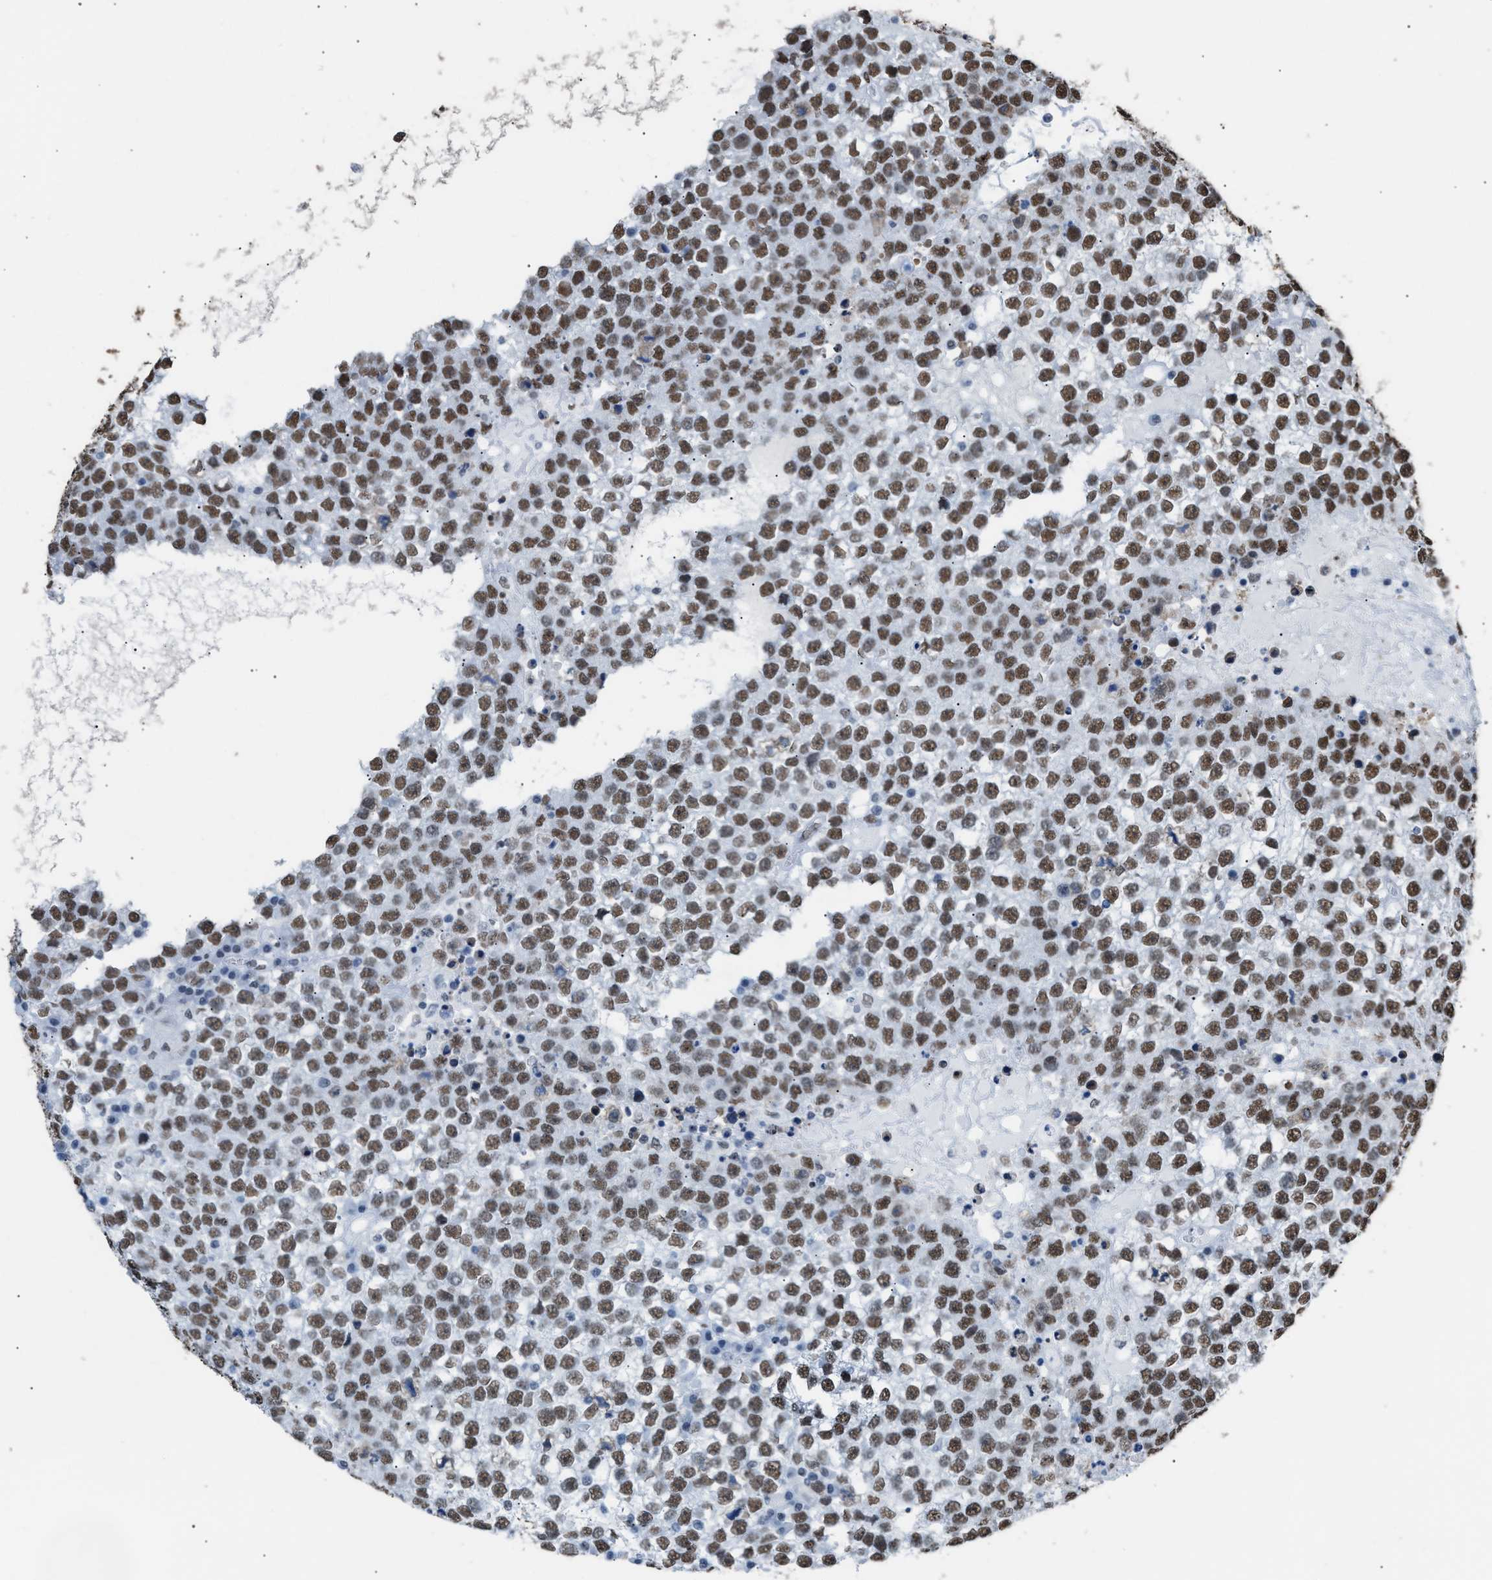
{"staining": {"intensity": "moderate", "quantity": ">75%", "location": "nuclear"}, "tissue": "testis cancer", "cell_type": "Tumor cells", "image_type": "cancer", "snomed": [{"axis": "morphology", "description": "Seminoma, NOS"}, {"axis": "topography", "description": "Testis"}], "caption": "This is an image of immunohistochemistry staining of seminoma (testis), which shows moderate positivity in the nuclear of tumor cells.", "gene": "CCAR2", "patient": {"sex": "male", "age": 65}}